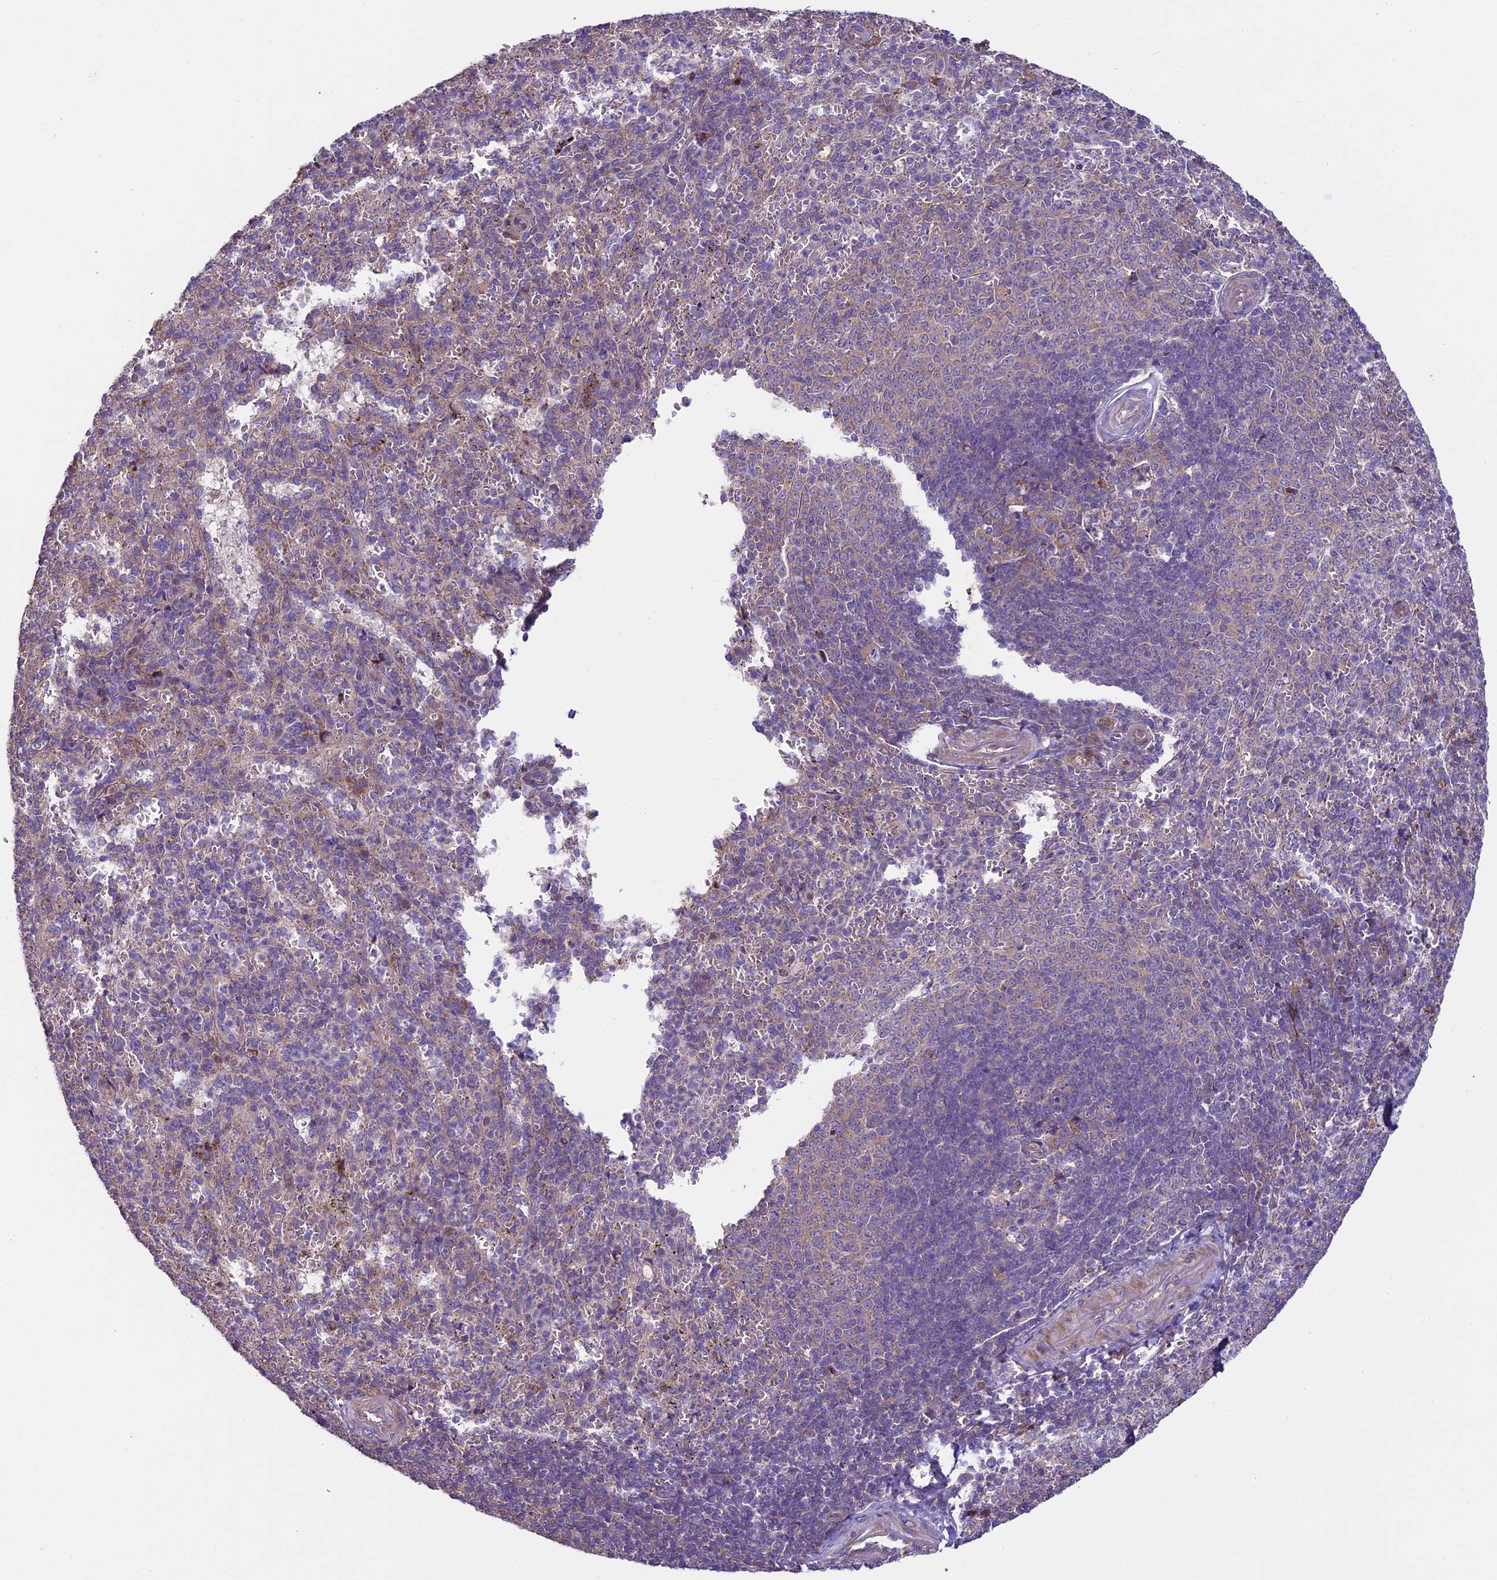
{"staining": {"intensity": "weak", "quantity": "<25%", "location": "cytoplasmic/membranous"}, "tissue": "spleen", "cell_type": "Cells in red pulp", "image_type": "normal", "snomed": [{"axis": "morphology", "description": "Normal tissue, NOS"}, {"axis": "topography", "description": "Spleen"}], "caption": "This is a micrograph of immunohistochemistry staining of unremarkable spleen, which shows no staining in cells in red pulp. Brightfield microscopy of IHC stained with DAB (brown) and hematoxylin (blue), captured at high magnification.", "gene": "SPIRE1", "patient": {"sex": "female", "age": 21}}